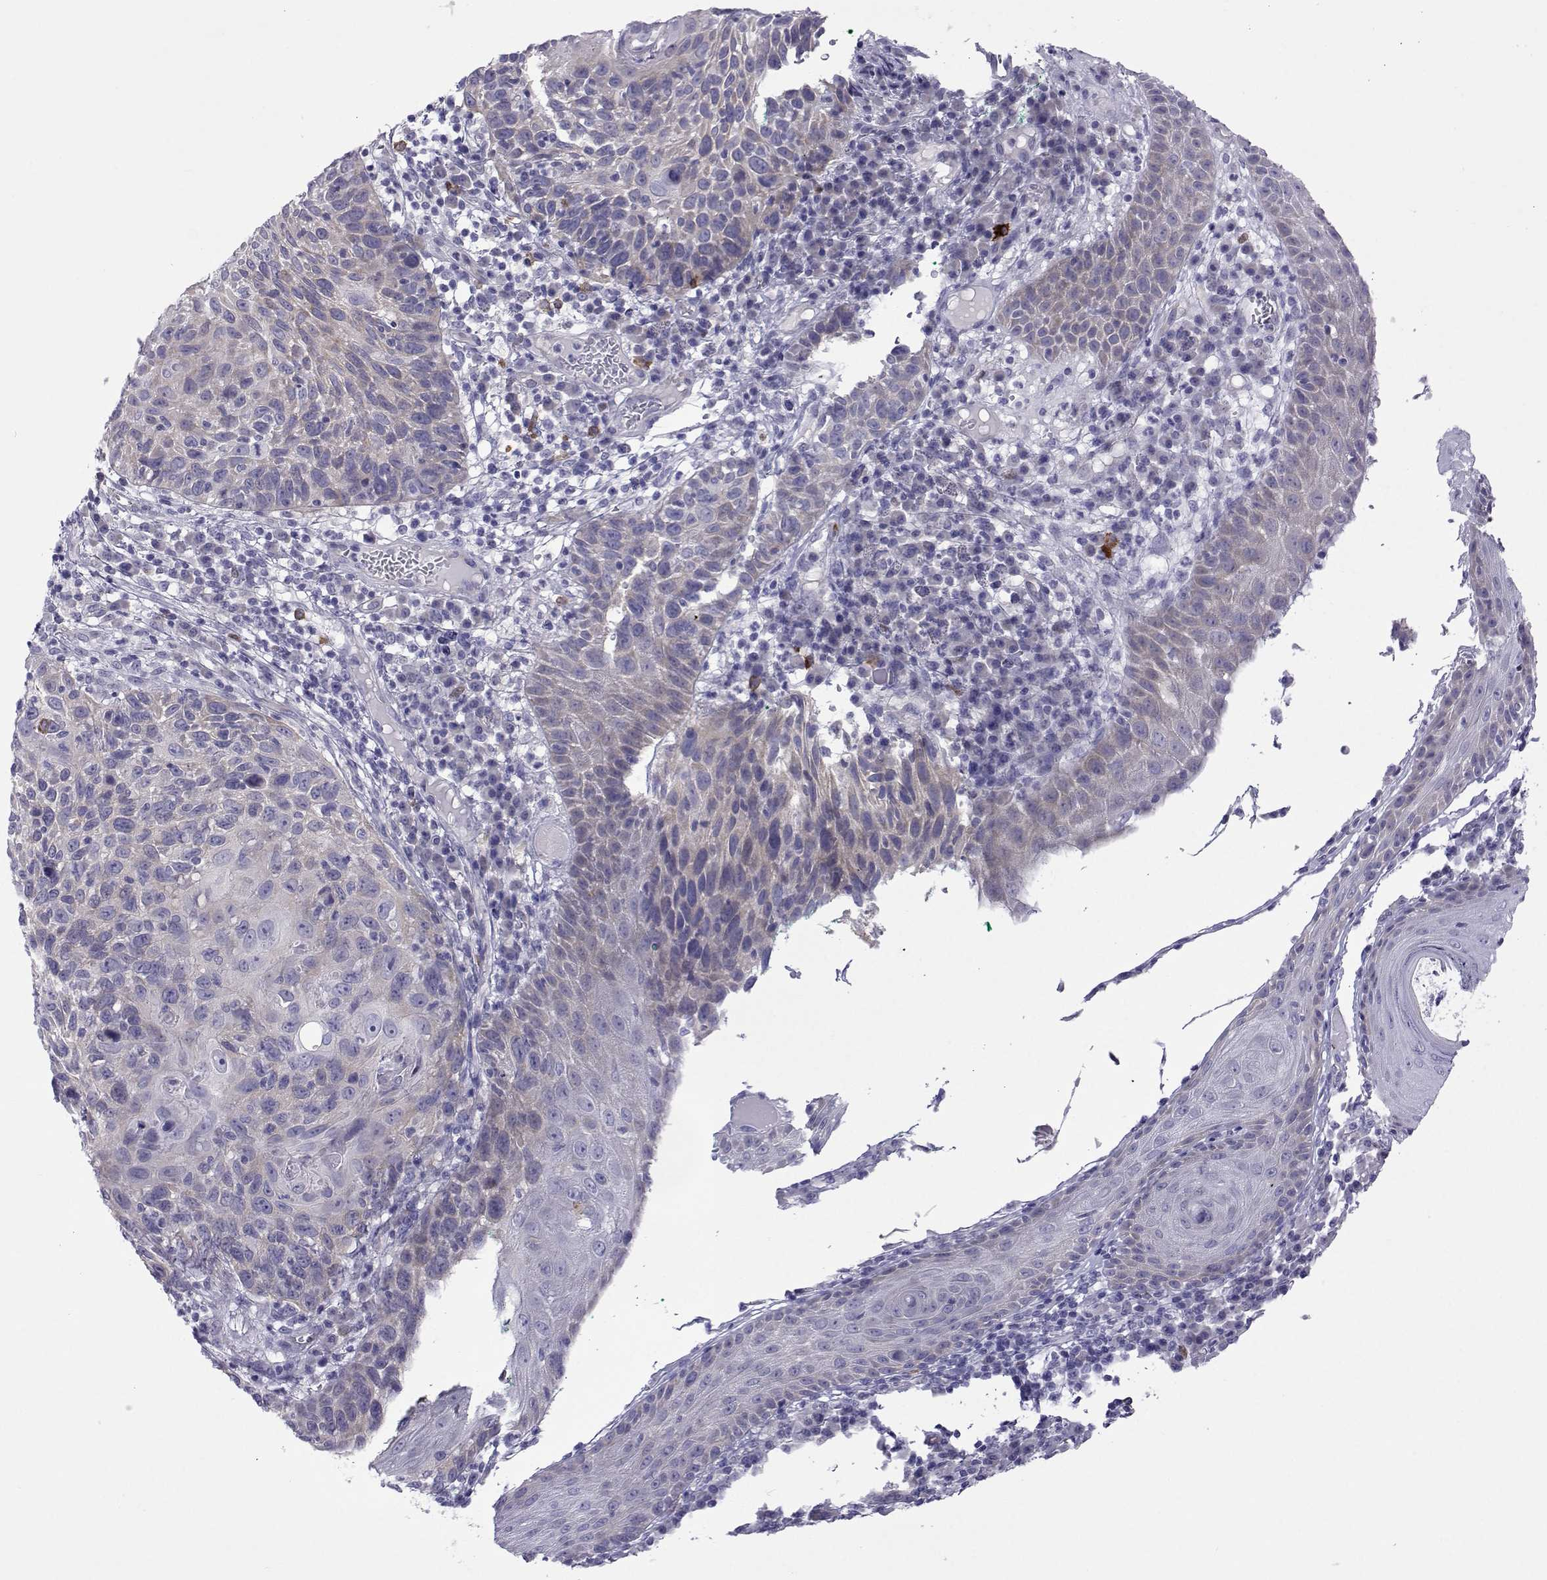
{"staining": {"intensity": "negative", "quantity": "none", "location": "none"}, "tissue": "skin cancer", "cell_type": "Tumor cells", "image_type": "cancer", "snomed": [{"axis": "morphology", "description": "Squamous cell carcinoma, NOS"}, {"axis": "topography", "description": "Skin"}], "caption": "An IHC image of skin cancer (squamous cell carcinoma) is shown. There is no staining in tumor cells of skin cancer (squamous cell carcinoma).", "gene": "COL22A1", "patient": {"sex": "male", "age": 92}}